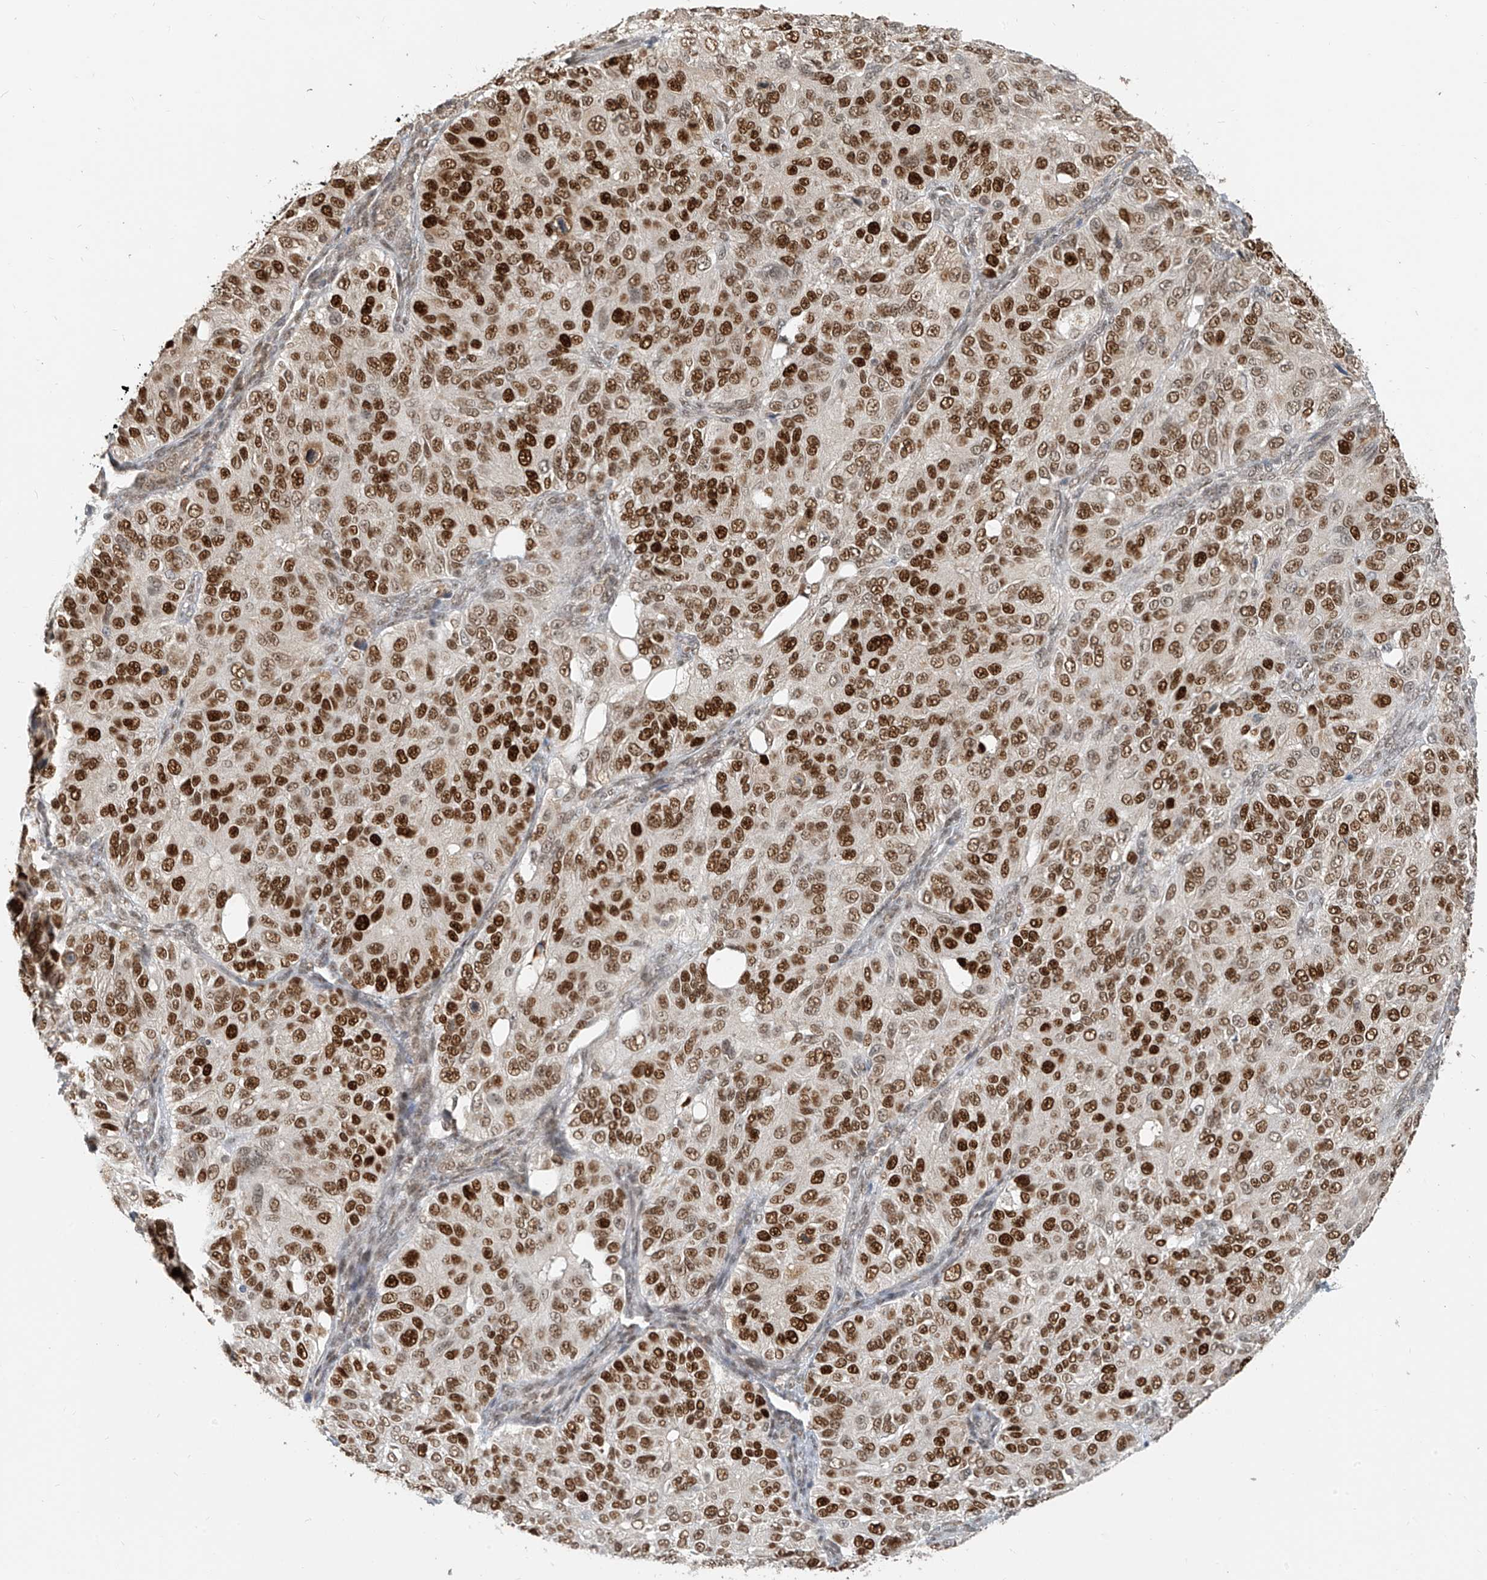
{"staining": {"intensity": "strong", "quantity": ">75%", "location": "nuclear"}, "tissue": "ovarian cancer", "cell_type": "Tumor cells", "image_type": "cancer", "snomed": [{"axis": "morphology", "description": "Carcinoma, endometroid"}, {"axis": "topography", "description": "Ovary"}], "caption": "Ovarian cancer (endometroid carcinoma) tissue exhibits strong nuclear expression in approximately >75% of tumor cells", "gene": "ZMYM2", "patient": {"sex": "female", "age": 51}}